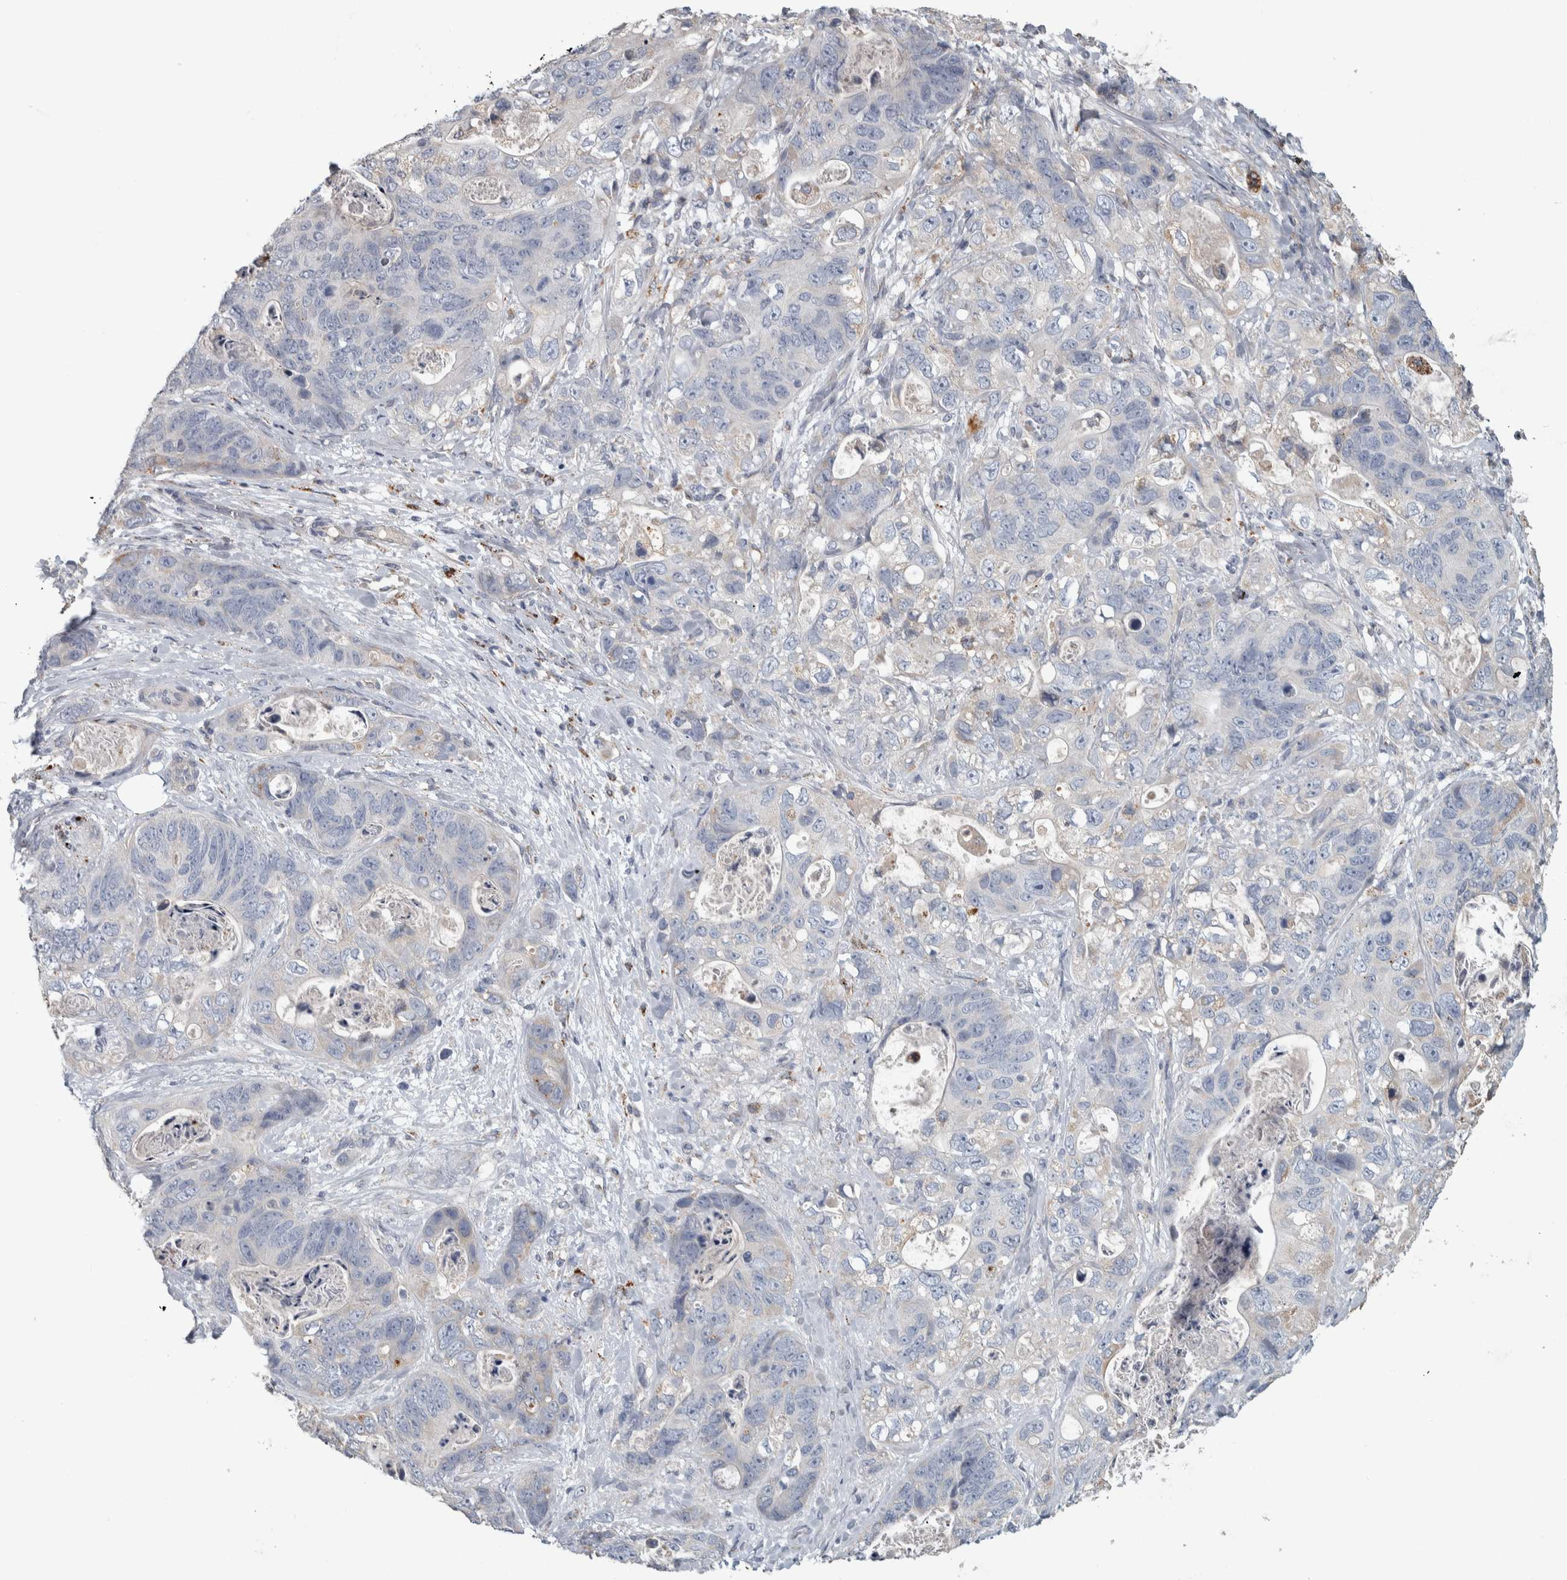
{"staining": {"intensity": "moderate", "quantity": "<25%", "location": "cytoplasmic/membranous"}, "tissue": "stomach cancer", "cell_type": "Tumor cells", "image_type": "cancer", "snomed": [{"axis": "morphology", "description": "Normal tissue, NOS"}, {"axis": "morphology", "description": "Adenocarcinoma, NOS"}, {"axis": "topography", "description": "Stomach"}], "caption": "The histopathology image demonstrates immunohistochemical staining of stomach adenocarcinoma. There is moderate cytoplasmic/membranous positivity is identified in approximately <25% of tumor cells. Using DAB (3,3'-diaminobenzidine) (brown) and hematoxylin (blue) stains, captured at high magnification using brightfield microscopy.", "gene": "FAM78A", "patient": {"sex": "female", "age": 89}}